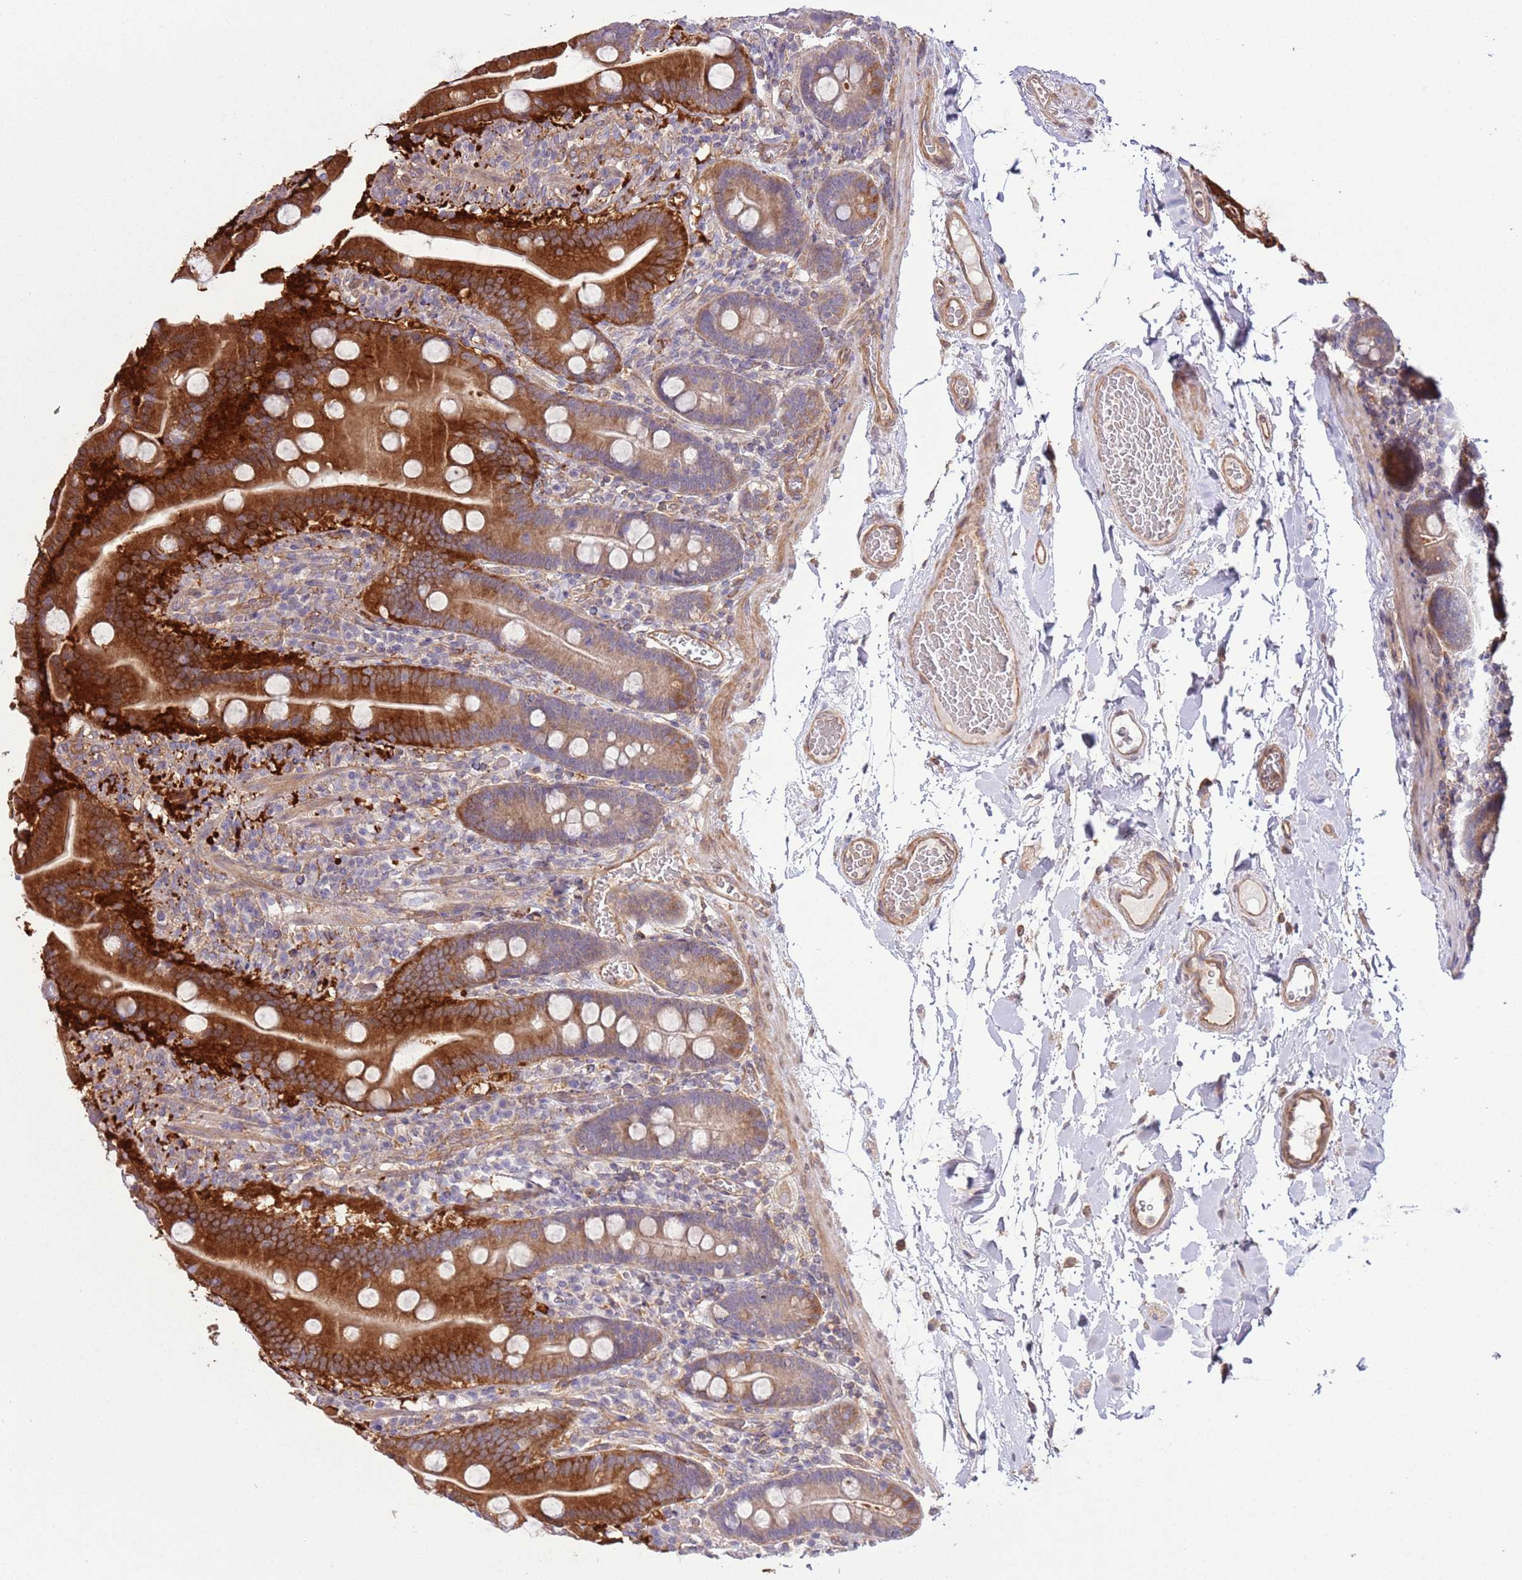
{"staining": {"intensity": "strong", "quantity": ">75%", "location": "cytoplasmic/membranous"}, "tissue": "duodenum", "cell_type": "Glandular cells", "image_type": "normal", "snomed": [{"axis": "morphology", "description": "Normal tissue, NOS"}, {"axis": "topography", "description": "Duodenum"}], "caption": "Duodenum stained for a protein demonstrates strong cytoplasmic/membranous positivity in glandular cells. Using DAB (brown) and hematoxylin (blue) stains, captured at high magnification using brightfield microscopy.", "gene": "LPIN2", "patient": {"sex": "male", "age": 55}}